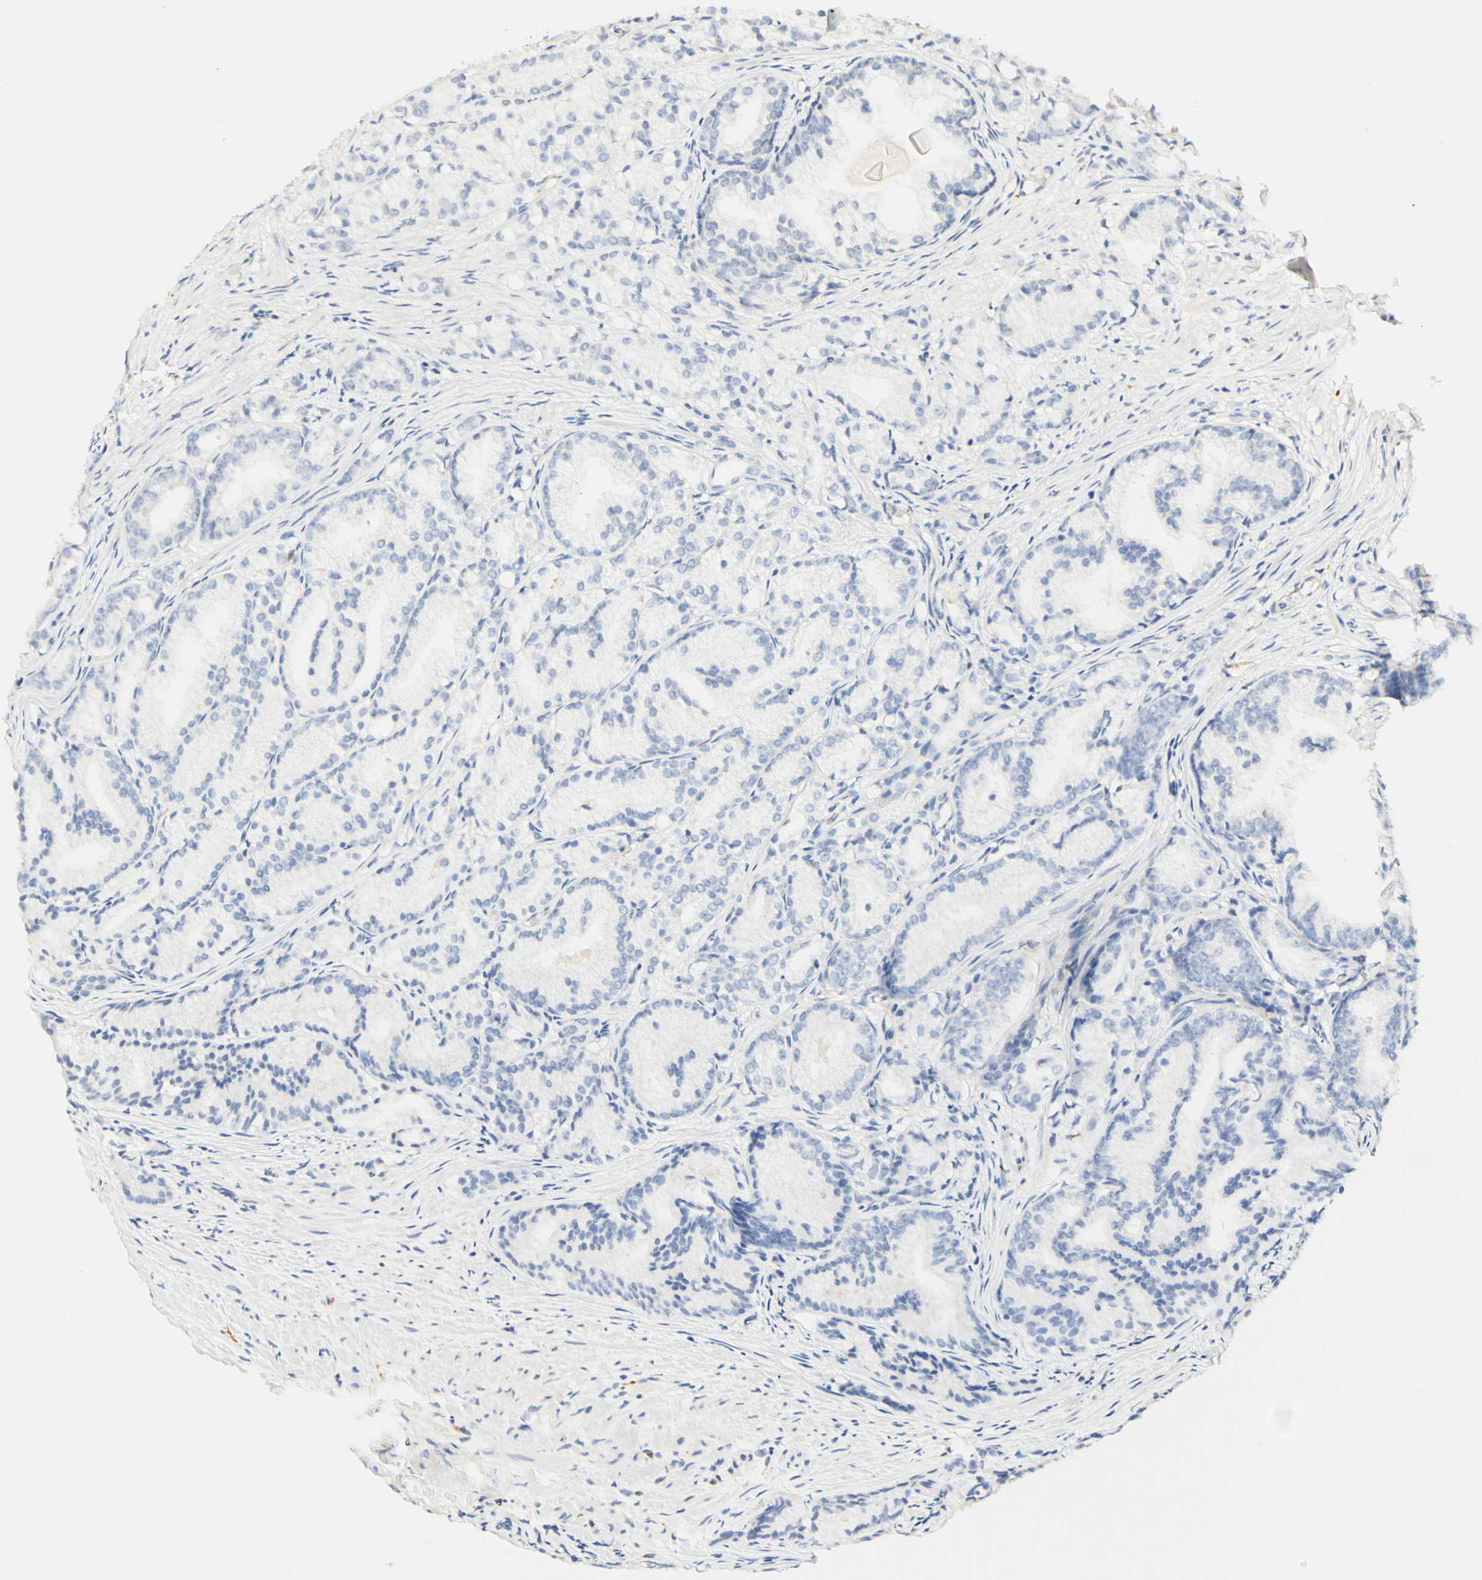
{"staining": {"intensity": "negative", "quantity": "none", "location": "none"}, "tissue": "prostate cancer", "cell_type": "Tumor cells", "image_type": "cancer", "snomed": [{"axis": "morphology", "description": "Adenocarcinoma, Low grade"}, {"axis": "topography", "description": "Prostate"}], "caption": "DAB (3,3'-diaminobenzidine) immunohistochemical staining of prostate adenocarcinoma (low-grade) demonstrates no significant positivity in tumor cells. (DAB (3,3'-diaminobenzidine) immunohistochemistry visualized using brightfield microscopy, high magnification).", "gene": "FCGRT", "patient": {"sex": "male", "age": 72}}